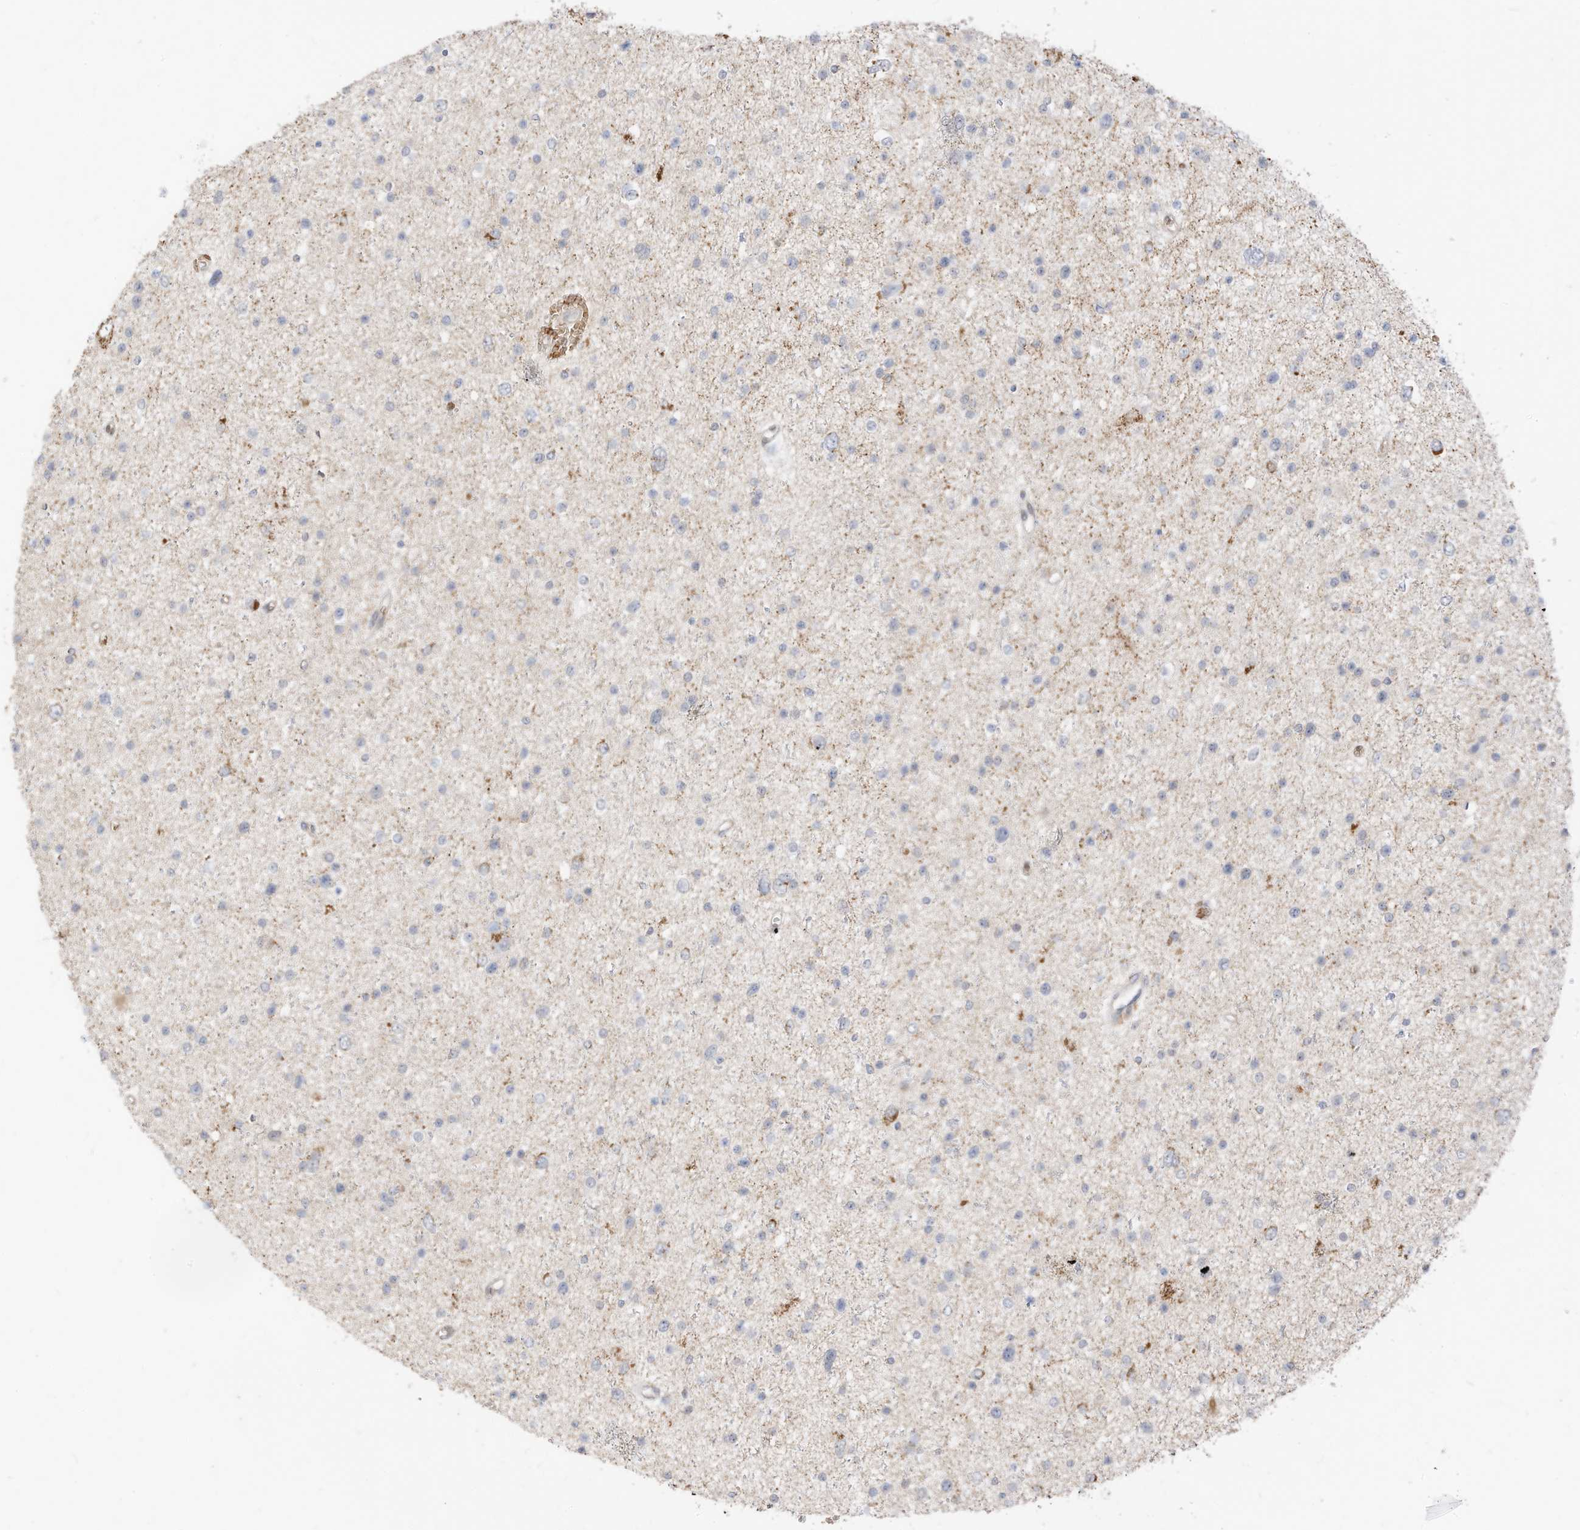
{"staining": {"intensity": "negative", "quantity": "none", "location": "none"}, "tissue": "glioma", "cell_type": "Tumor cells", "image_type": "cancer", "snomed": [{"axis": "morphology", "description": "Glioma, malignant, Low grade"}, {"axis": "topography", "description": "Brain"}], "caption": "Tumor cells show no significant positivity in malignant glioma (low-grade).", "gene": "MTUS2", "patient": {"sex": "female", "age": 37}}